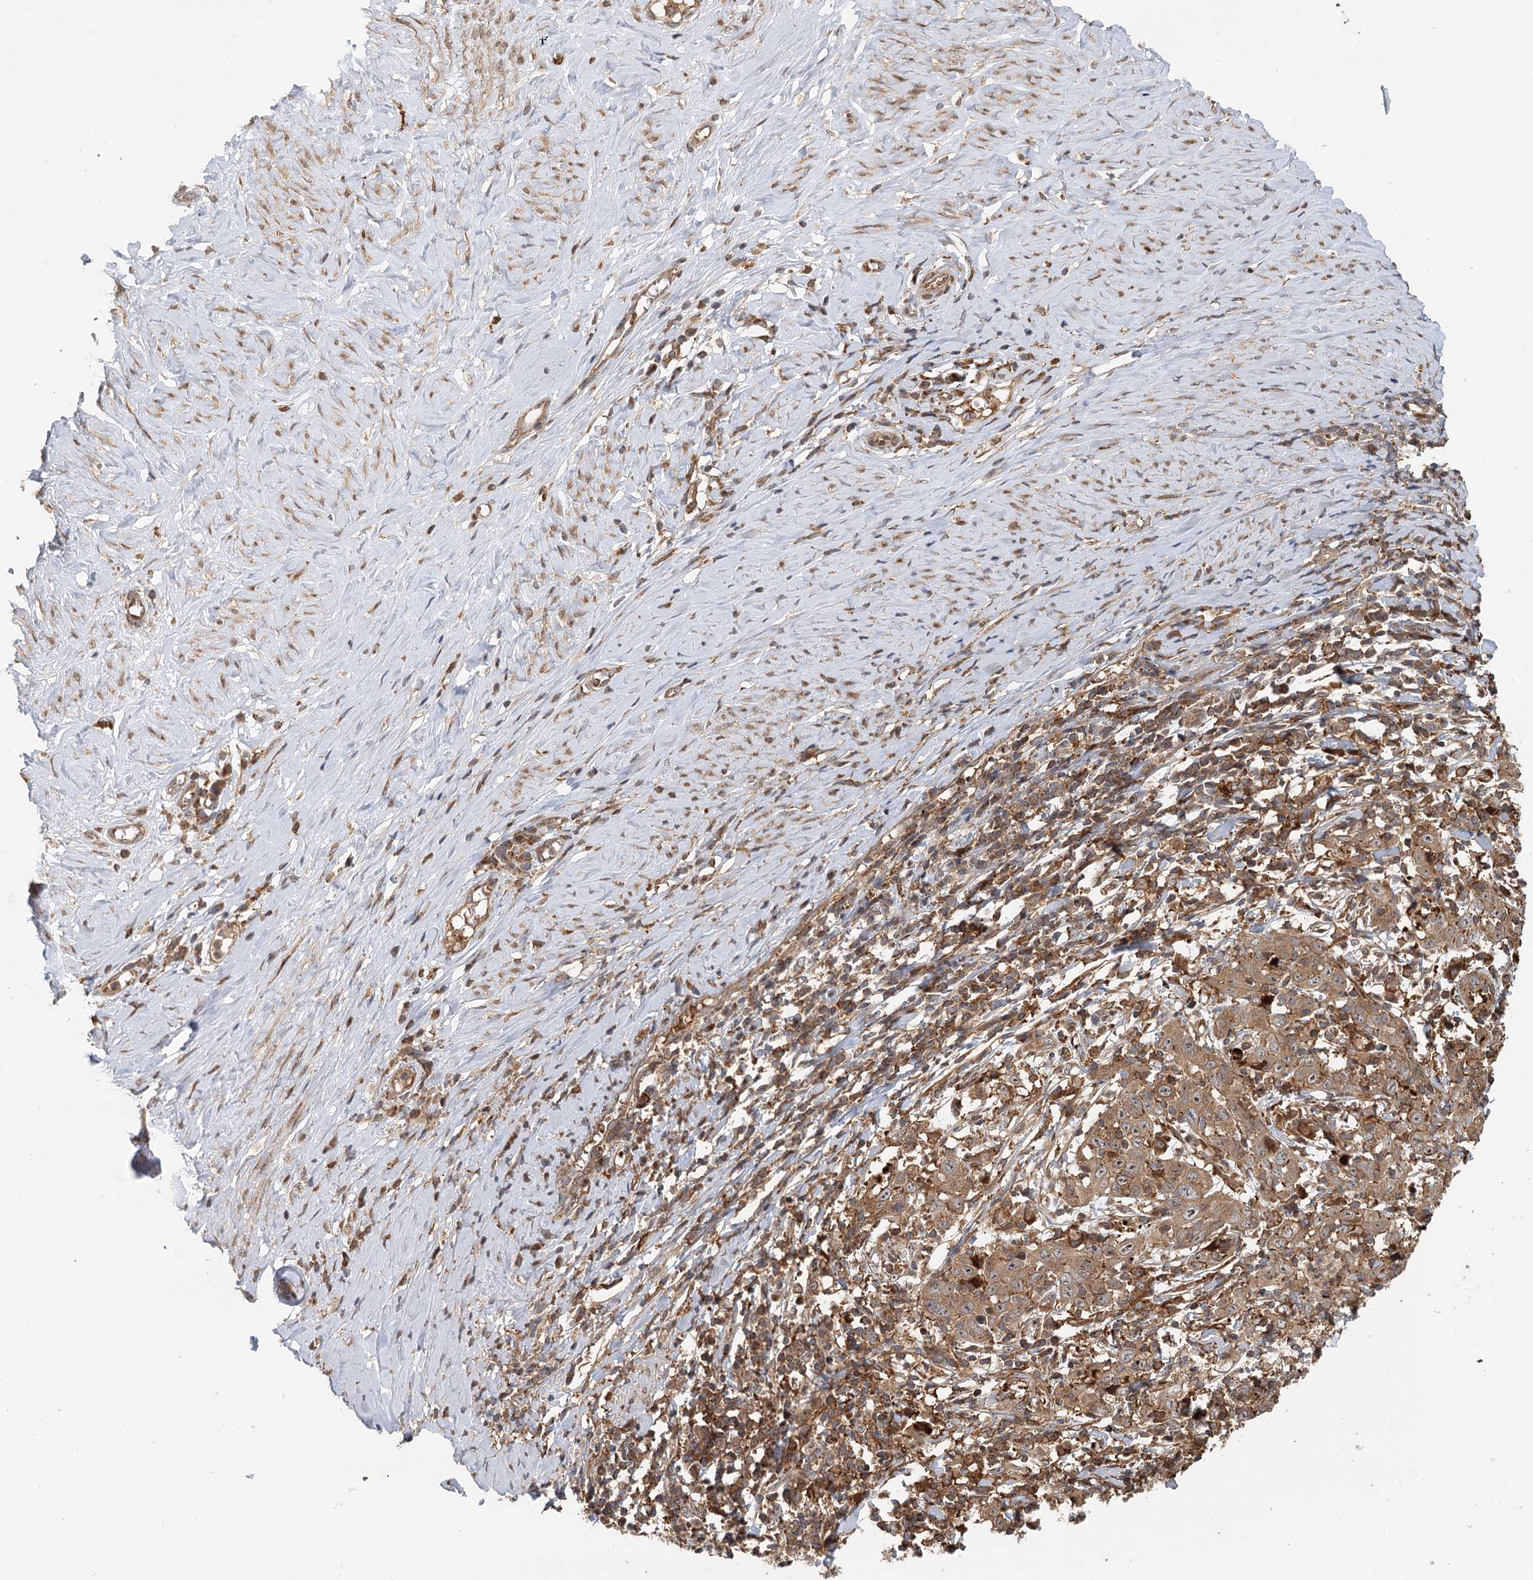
{"staining": {"intensity": "moderate", "quantity": ">75%", "location": "cytoplasmic/membranous"}, "tissue": "cervical cancer", "cell_type": "Tumor cells", "image_type": "cancer", "snomed": [{"axis": "morphology", "description": "Squamous cell carcinoma, NOS"}, {"axis": "topography", "description": "Cervix"}], "caption": "Cervical cancer (squamous cell carcinoma) stained with a protein marker exhibits moderate staining in tumor cells.", "gene": "RNF111", "patient": {"sex": "female", "age": 46}}